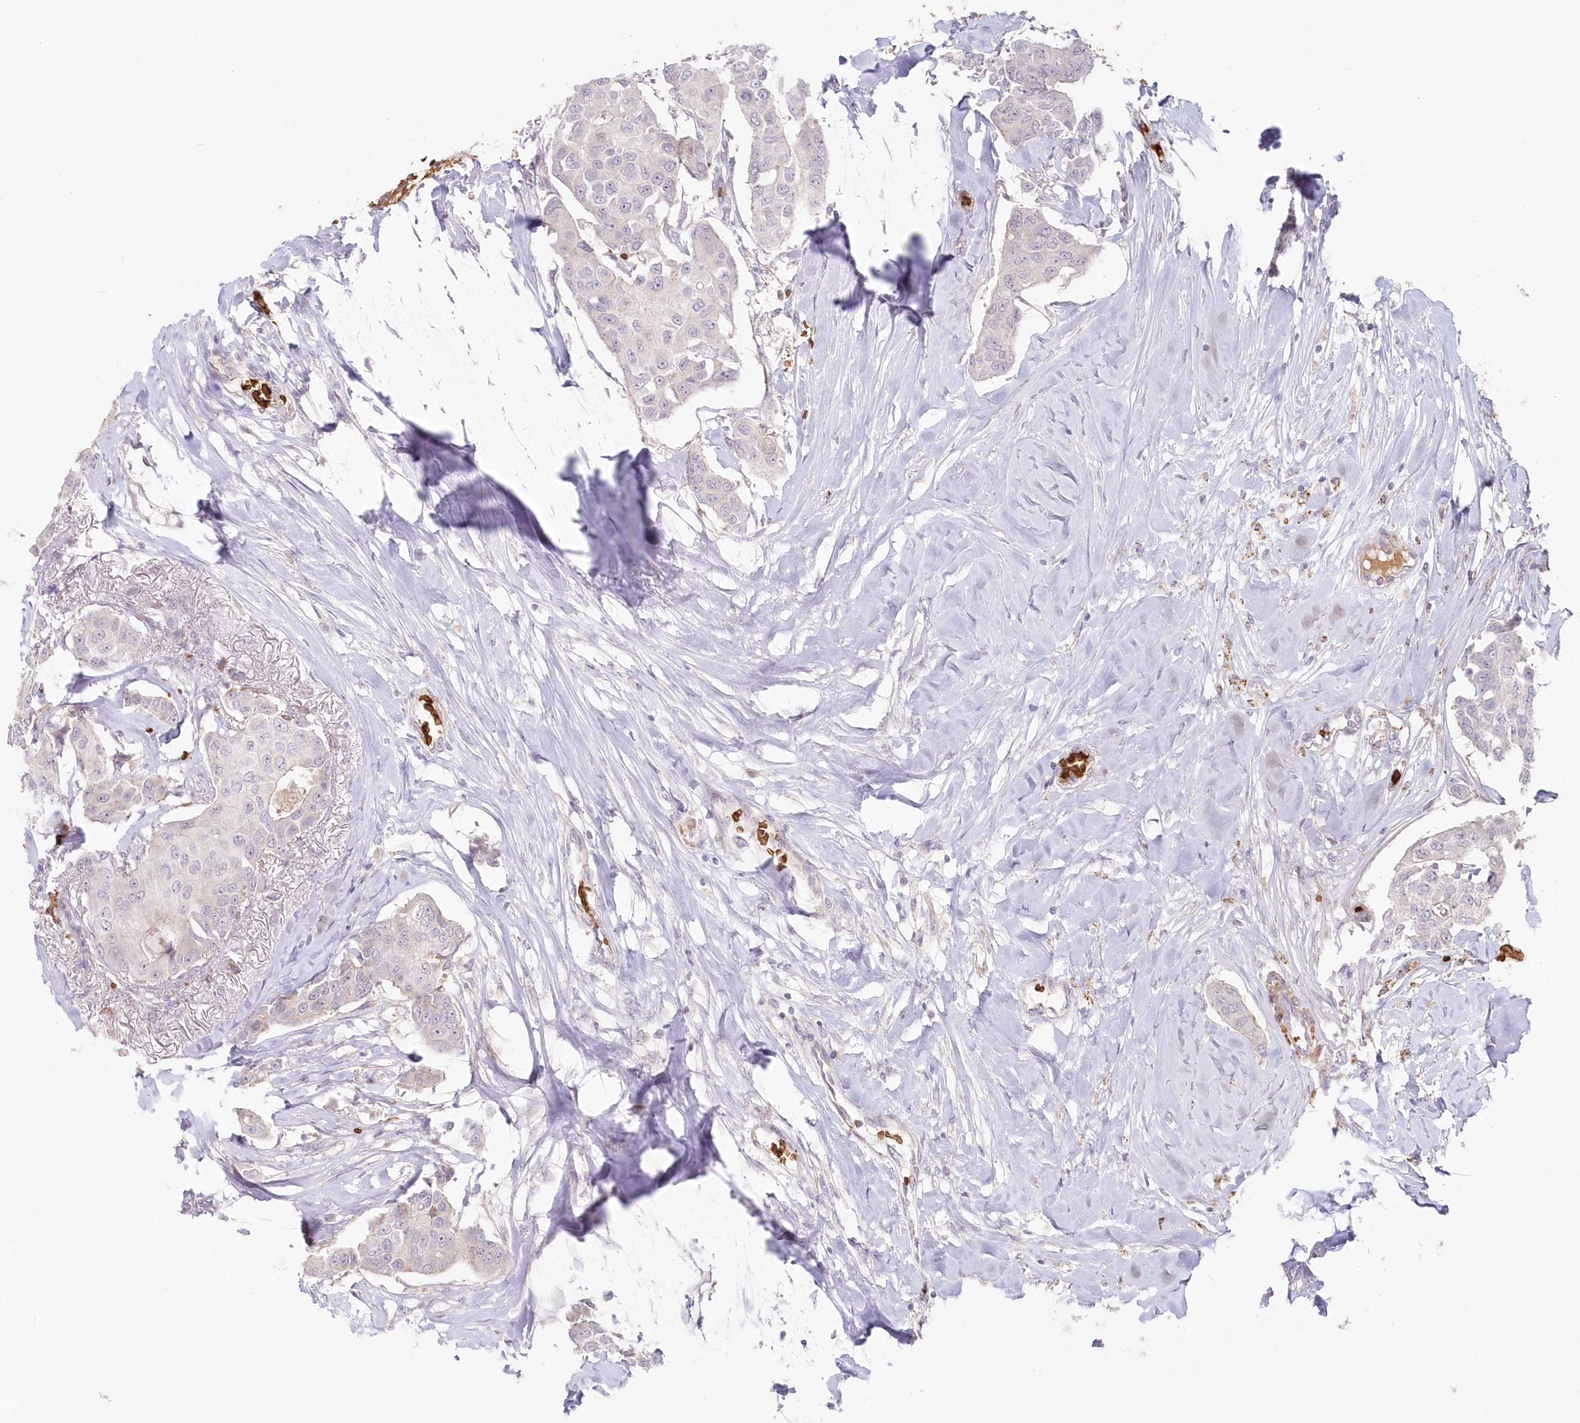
{"staining": {"intensity": "negative", "quantity": "none", "location": "none"}, "tissue": "breast cancer", "cell_type": "Tumor cells", "image_type": "cancer", "snomed": [{"axis": "morphology", "description": "Duct carcinoma"}, {"axis": "topography", "description": "Breast"}], "caption": "Immunohistochemical staining of breast invasive ductal carcinoma displays no significant positivity in tumor cells.", "gene": "SERINC1", "patient": {"sex": "female", "age": 80}}